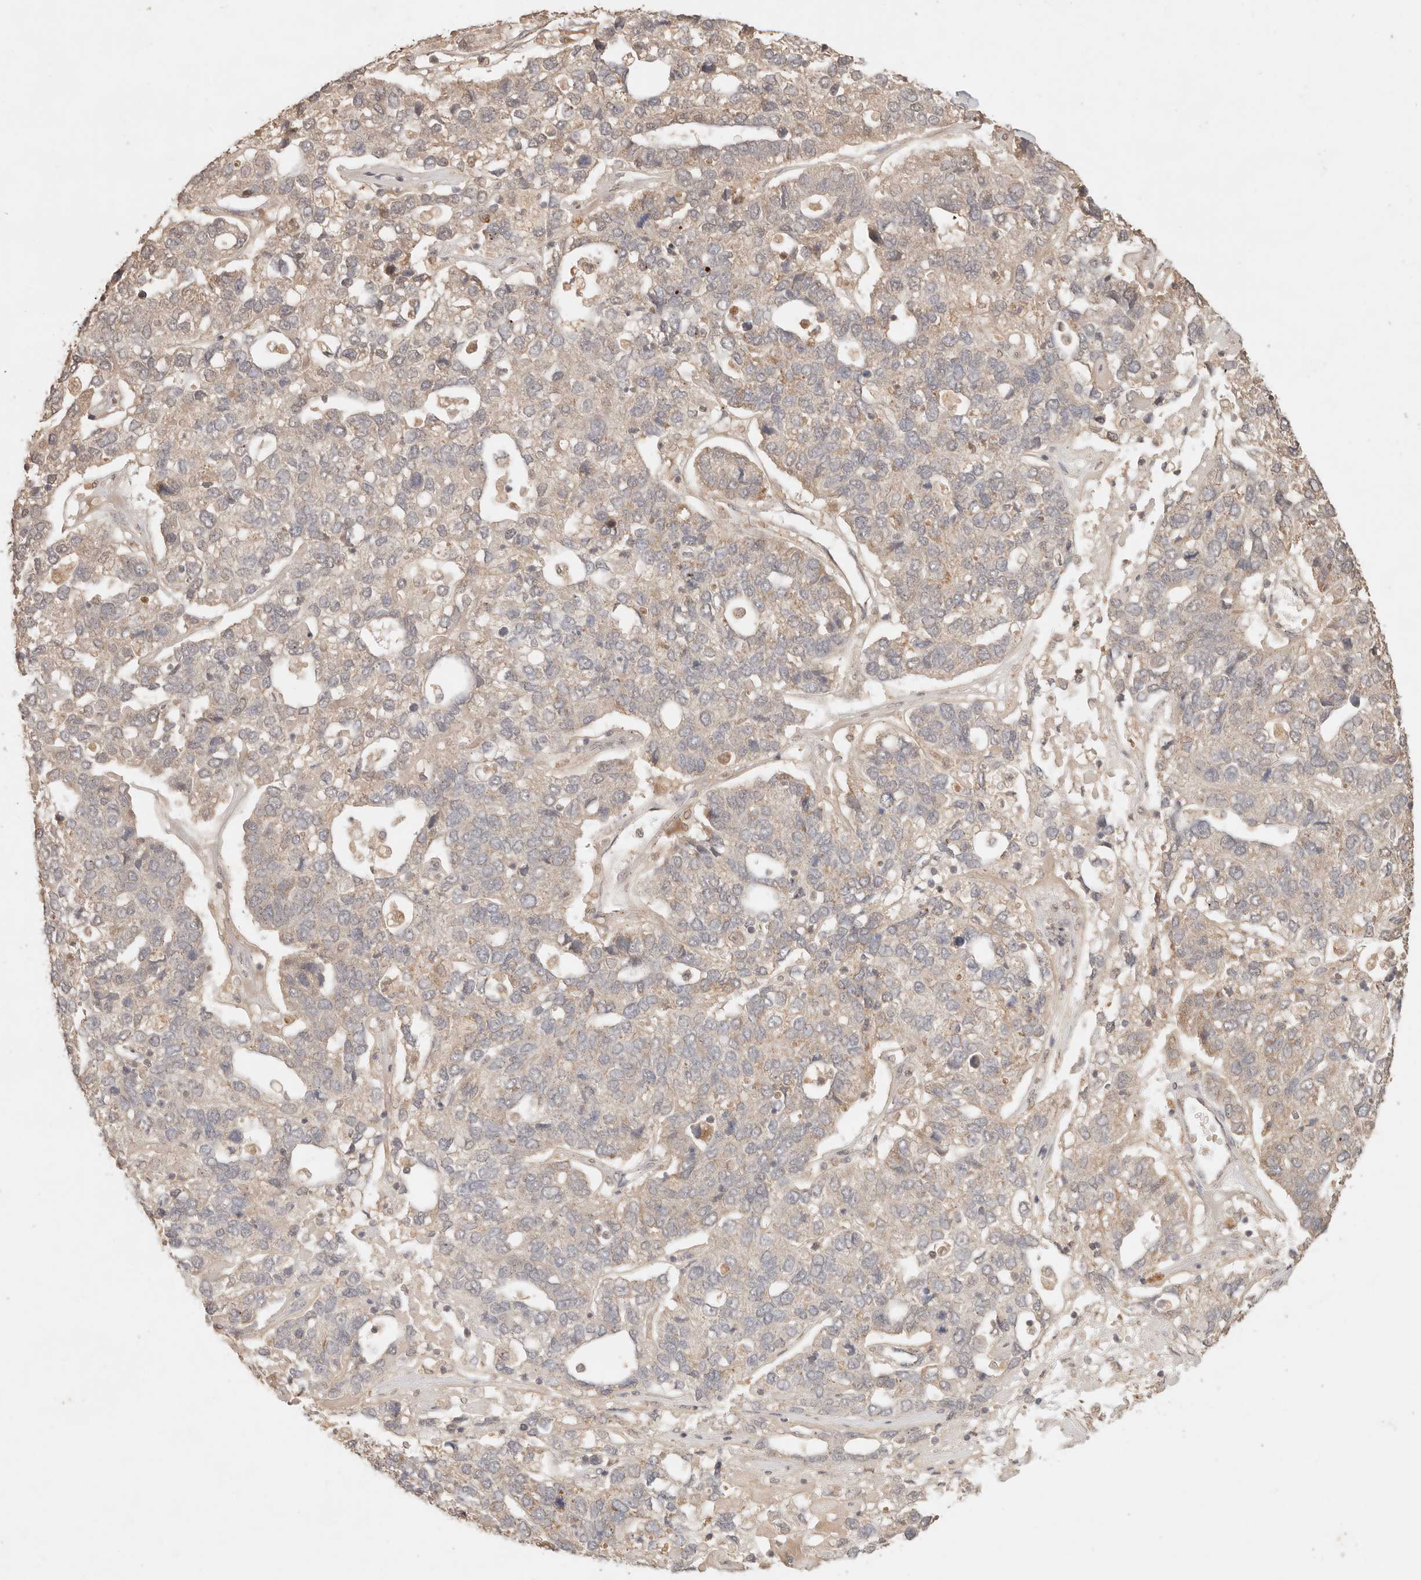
{"staining": {"intensity": "weak", "quantity": "25%-75%", "location": "cytoplasmic/membranous"}, "tissue": "pancreatic cancer", "cell_type": "Tumor cells", "image_type": "cancer", "snomed": [{"axis": "morphology", "description": "Adenocarcinoma, NOS"}, {"axis": "topography", "description": "Pancreas"}], "caption": "Immunohistochemistry image of pancreatic cancer stained for a protein (brown), which shows low levels of weak cytoplasmic/membranous expression in about 25%-75% of tumor cells.", "gene": "LMO4", "patient": {"sex": "female", "age": 61}}